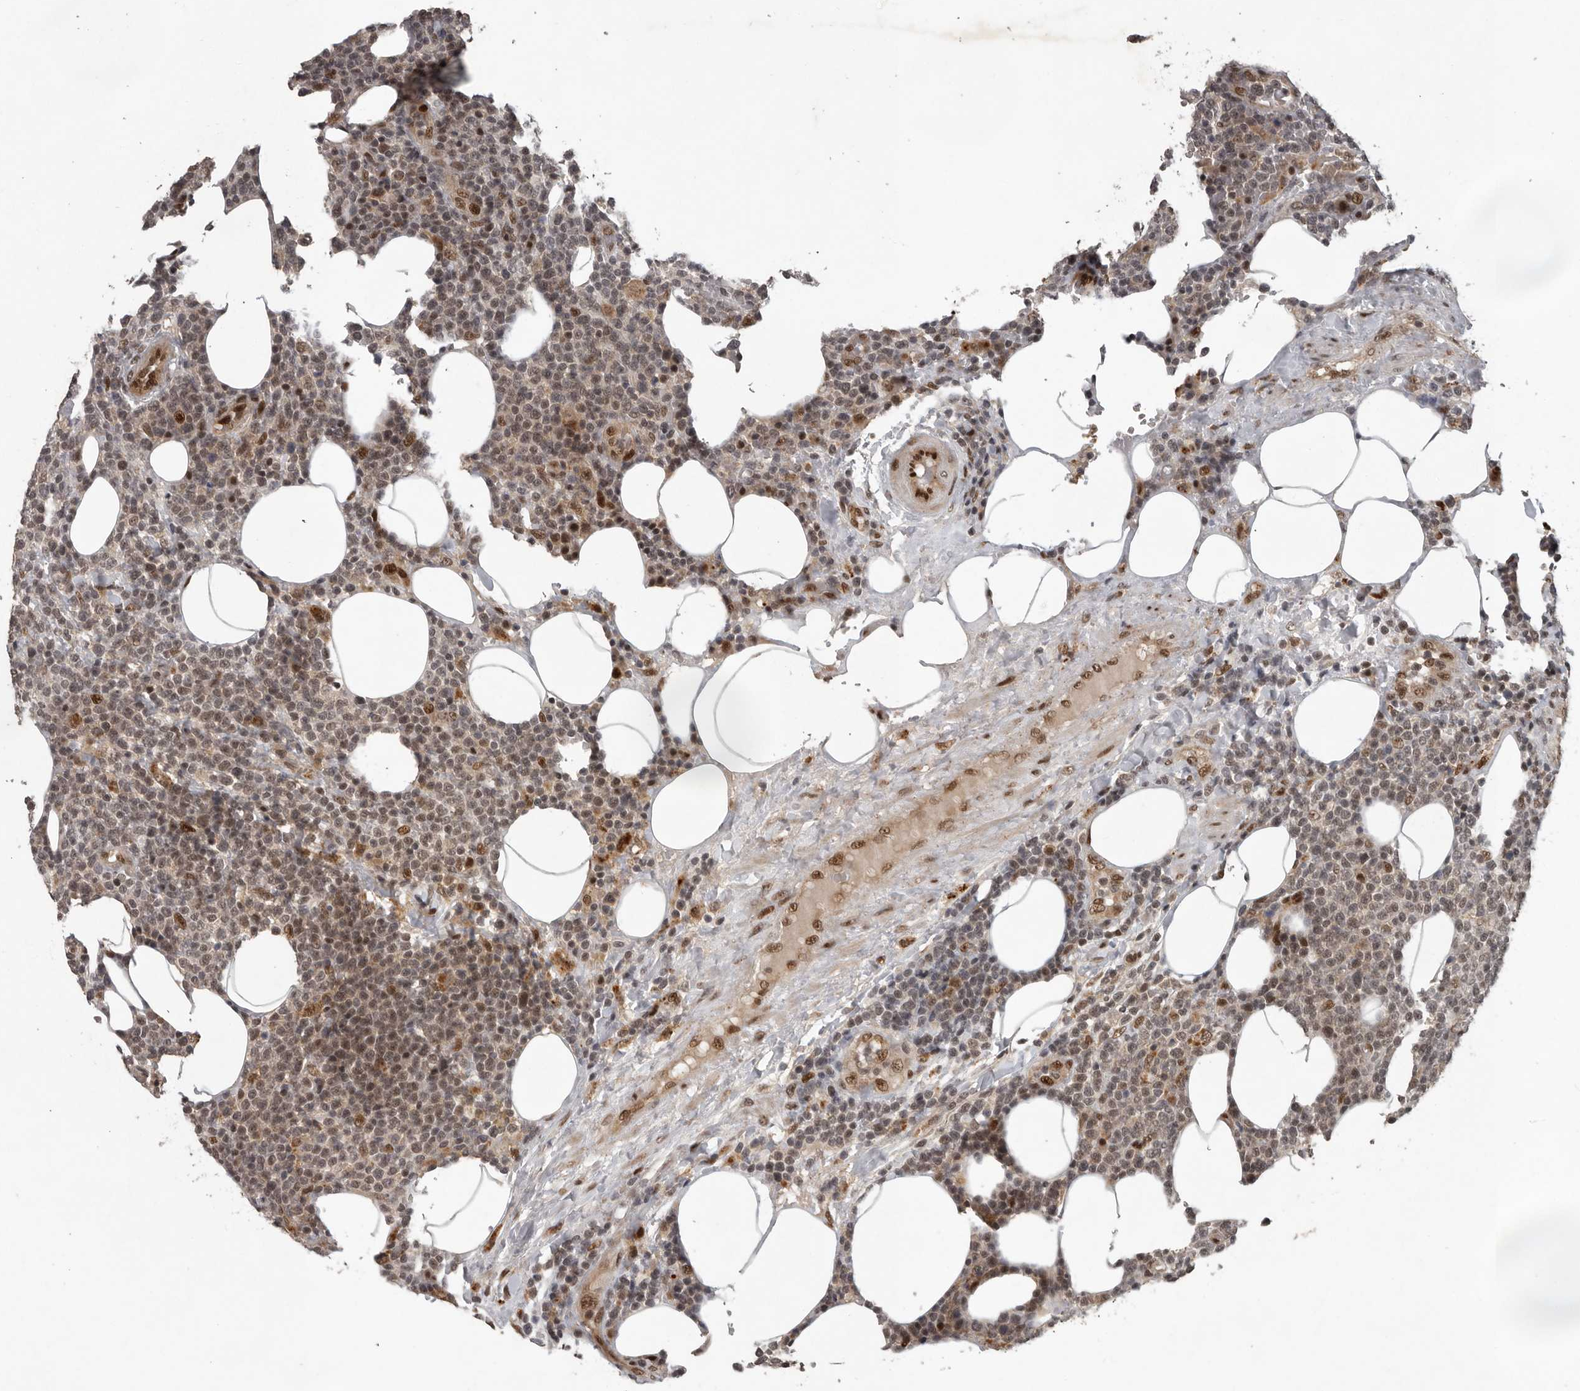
{"staining": {"intensity": "weak", "quantity": "25%-75%", "location": "nuclear"}, "tissue": "lymphoma", "cell_type": "Tumor cells", "image_type": "cancer", "snomed": [{"axis": "morphology", "description": "Malignant lymphoma, non-Hodgkin's type, High grade"}, {"axis": "topography", "description": "Lymph node"}], "caption": "Immunohistochemical staining of human lymphoma reveals weak nuclear protein staining in about 25%-75% of tumor cells.", "gene": "CDC27", "patient": {"sex": "male", "age": 61}}